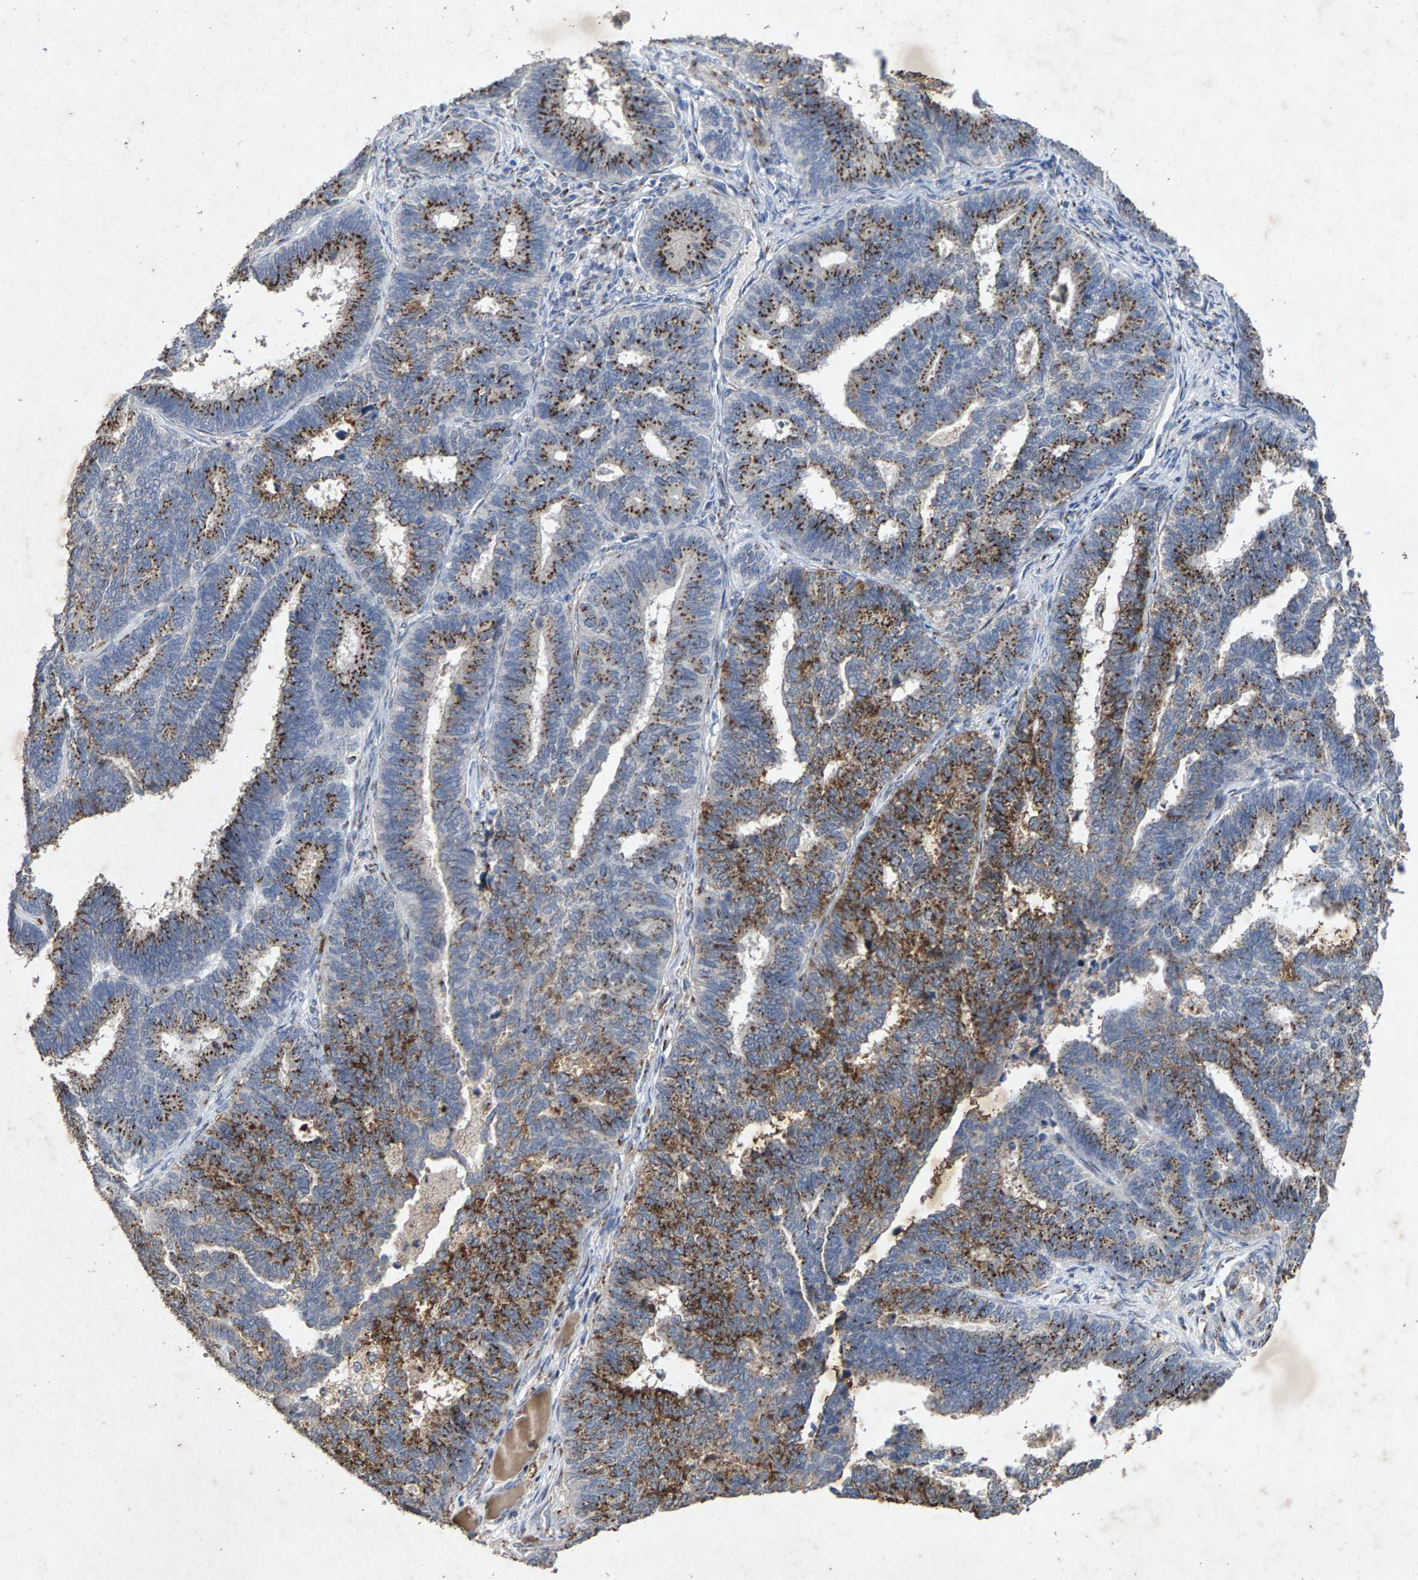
{"staining": {"intensity": "moderate", "quantity": ">75%", "location": "cytoplasmic/membranous"}, "tissue": "endometrial cancer", "cell_type": "Tumor cells", "image_type": "cancer", "snomed": [{"axis": "morphology", "description": "Adenocarcinoma, NOS"}, {"axis": "topography", "description": "Endometrium"}], "caption": "Tumor cells demonstrate medium levels of moderate cytoplasmic/membranous staining in about >75% of cells in endometrial adenocarcinoma.", "gene": "MAN2A1", "patient": {"sex": "female", "age": 70}}